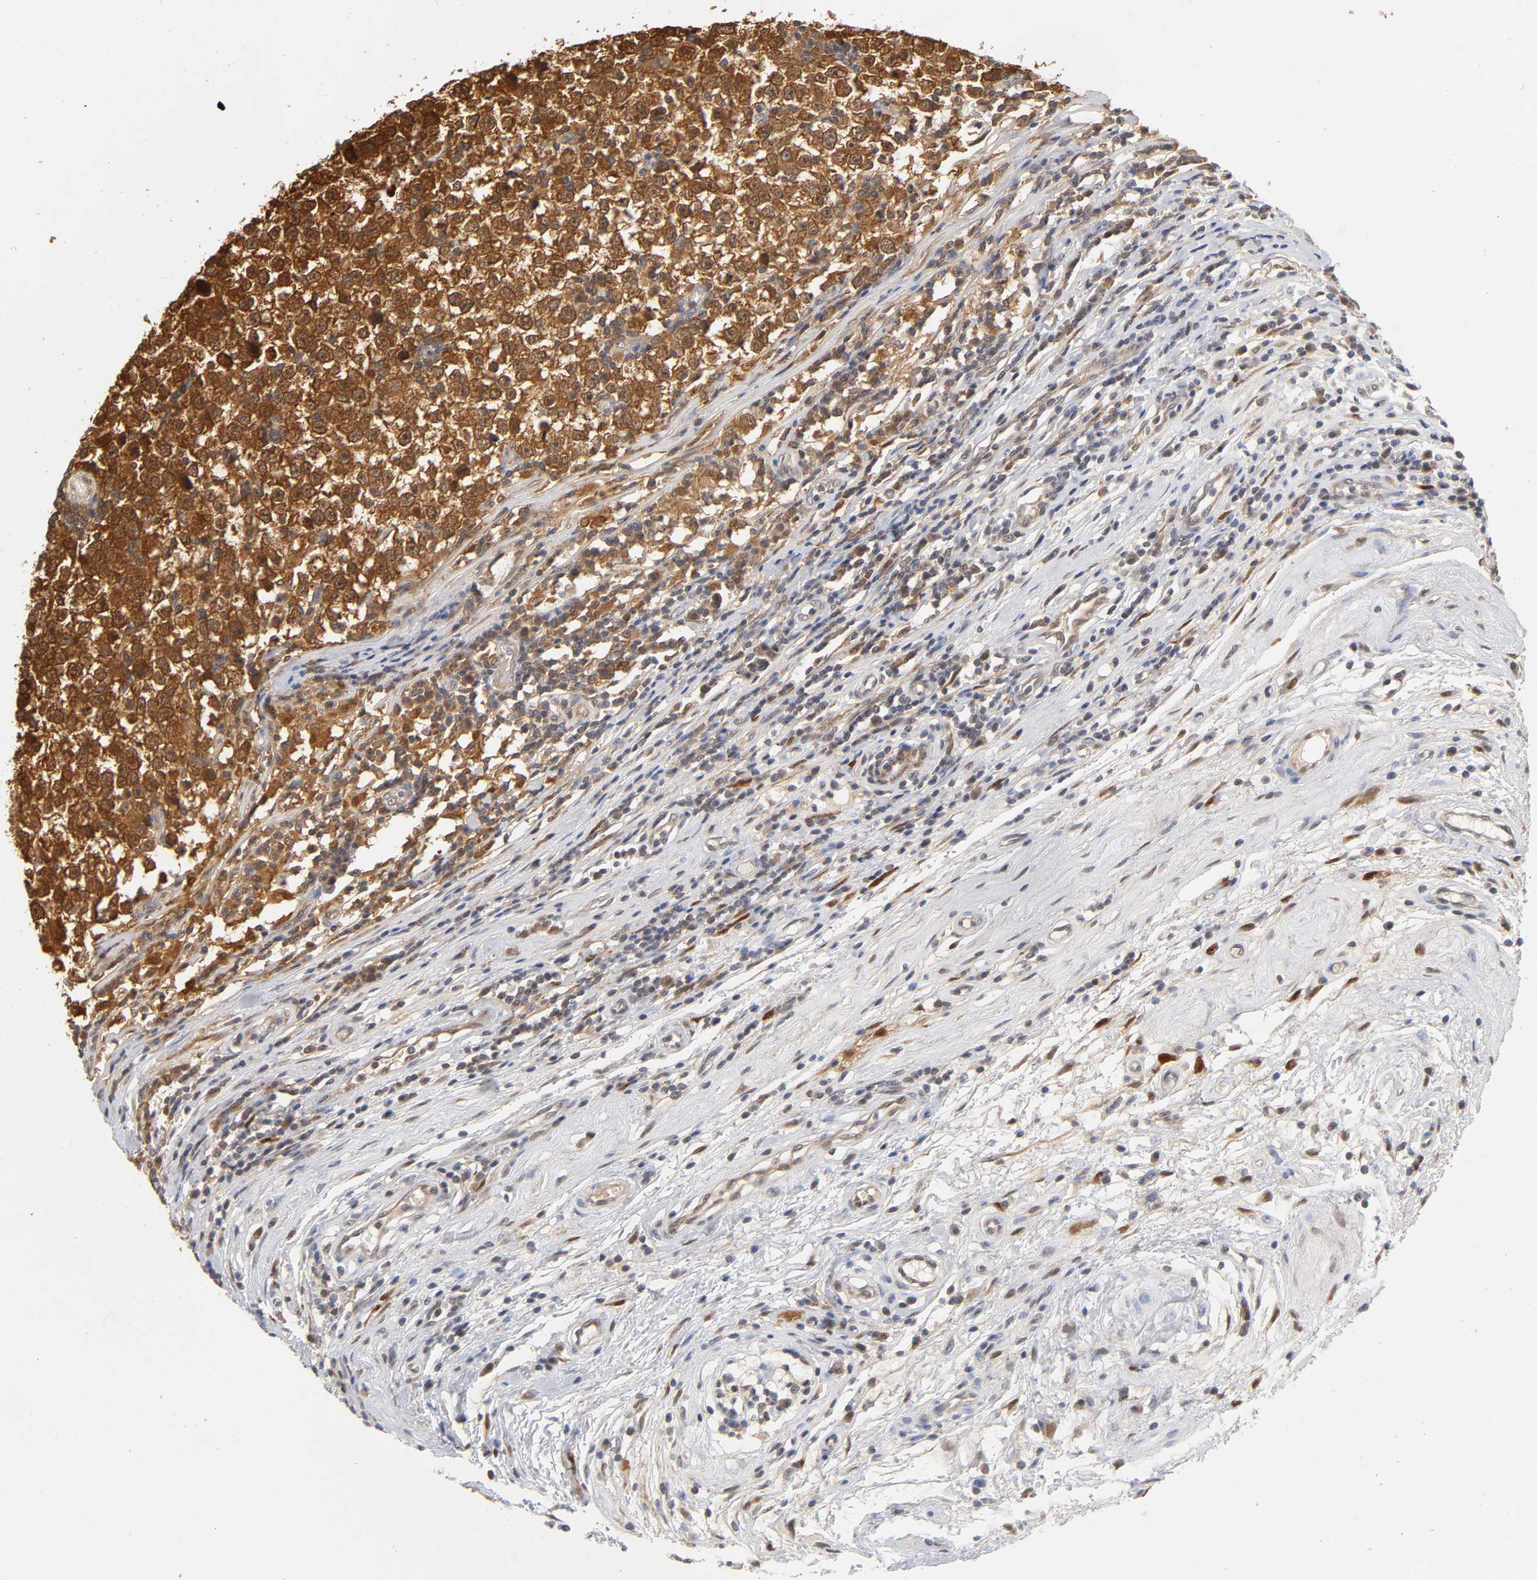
{"staining": {"intensity": "strong", "quantity": ">75%", "location": "cytoplasmic/membranous"}, "tissue": "testis cancer", "cell_type": "Tumor cells", "image_type": "cancer", "snomed": [{"axis": "morphology", "description": "Seminoma, NOS"}, {"axis": "topography", "description": "Testis"}], "caption": "The micrograph reveals immunohistochemical staining of testis cancer (seminoma). There is strong cytoplasmic/membranous expression is appreciated in approximately >75% of tumor cells. The staining was performed using DAB, with brown indicating positive protein expression. Nuclei are stained blue with hematoxylin.", "gene": "DFFB", "patient": {"sex": "male", "age": 43}}